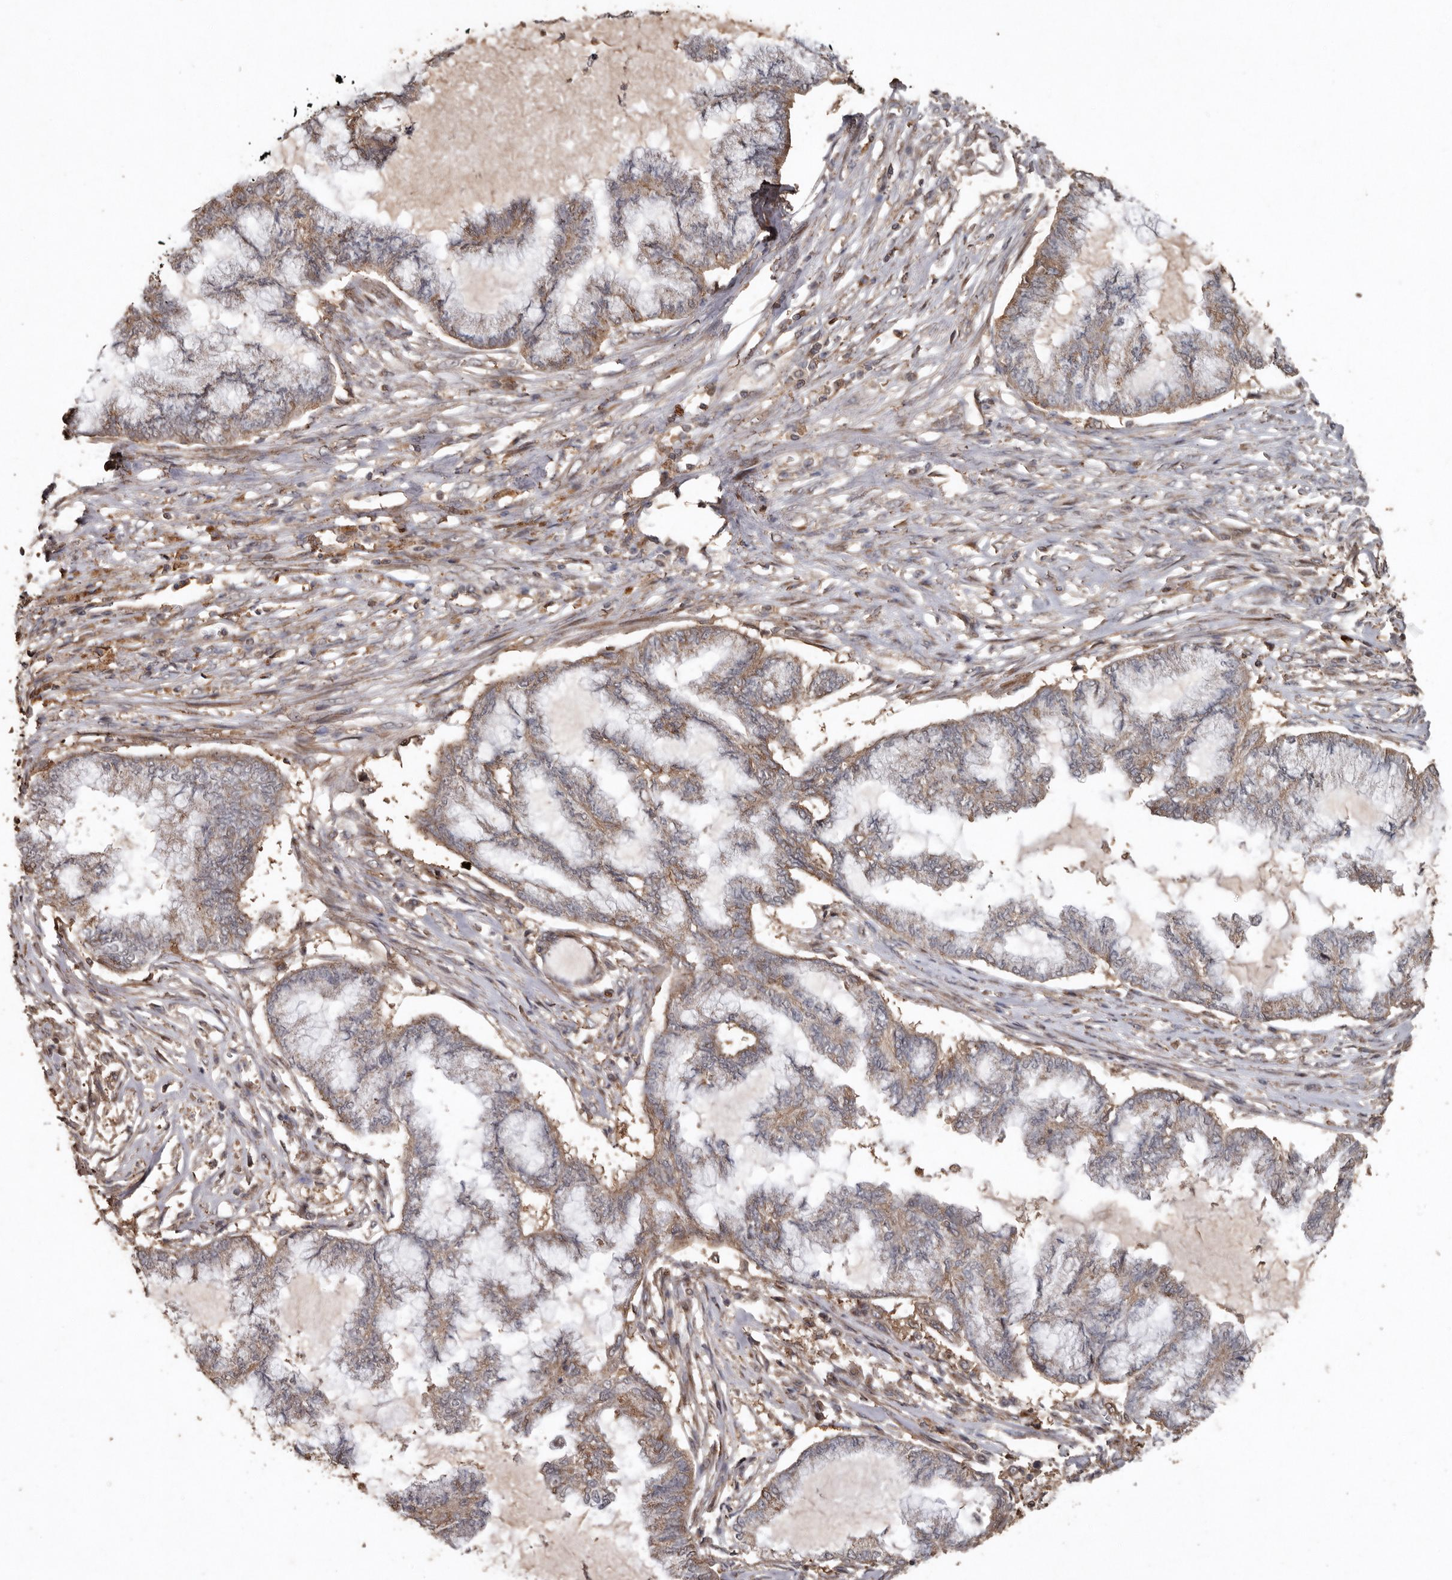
{"staining": {"intensity": "weak", "quantity": ">75%", "location": "cytoplasmic/membranous"}, "tissue": "endometrial cancer", "cell_type": "Tumor cells", "image_type": "cancer", "snomed": [{"axis": "morphology", "description": "Adenocarcinoma, NOS"}, {"axis": "topography", "description": "Endometrium"}], "caption": "This is a micrograph of immunohistochemistry (IHC) staining of adenocarcinoma (endometrial), which shows weak expression in the cytoplasmic/membranous of tumor cells.", "gene": "RANBP17", "patient": {"sex": "female", "age": 86}}